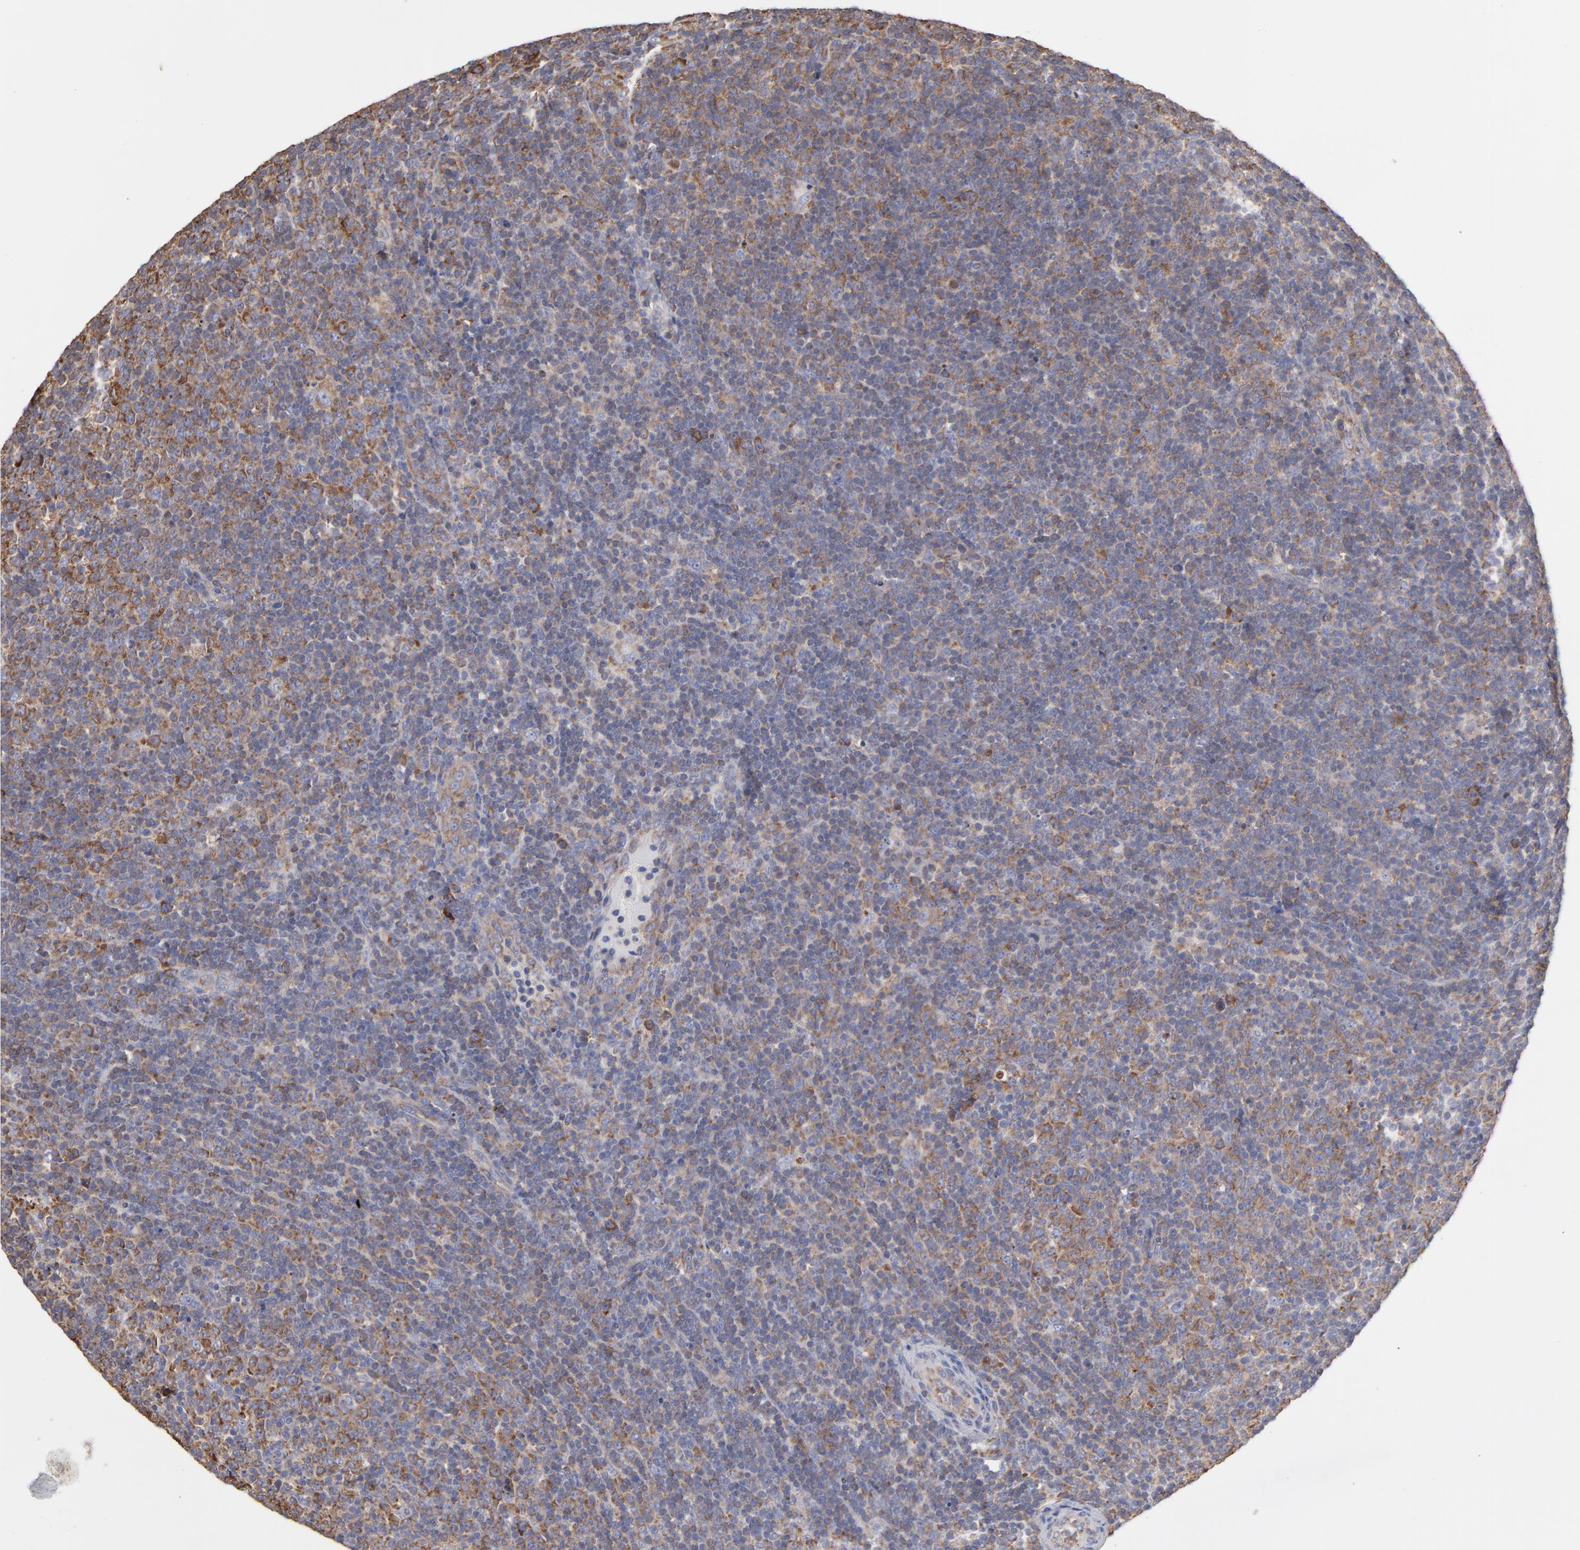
{"staining": {"intensity": "moderate", "quantity": "25%-75%", "location": "cytoplasmic/membranous"}, "tissue": "lymphoma", "cell_type": "Tumor cells", "image_type": "cancer", "snomed": [{"axis": "morphology", "description": "Malignant lymphoma, non-Hodgkin's type, Low grade"}, {"axis": "topography", "description": "Lymph node"}], "caption": "Immunohistochemical staining of lymphoma displays medium levels of moderate cytoplasmic/membranous protein staining in approximately 25%-75% of tumor cells.", "gene": "RPL3", "patient": {"sex": "male", "age": 70}}